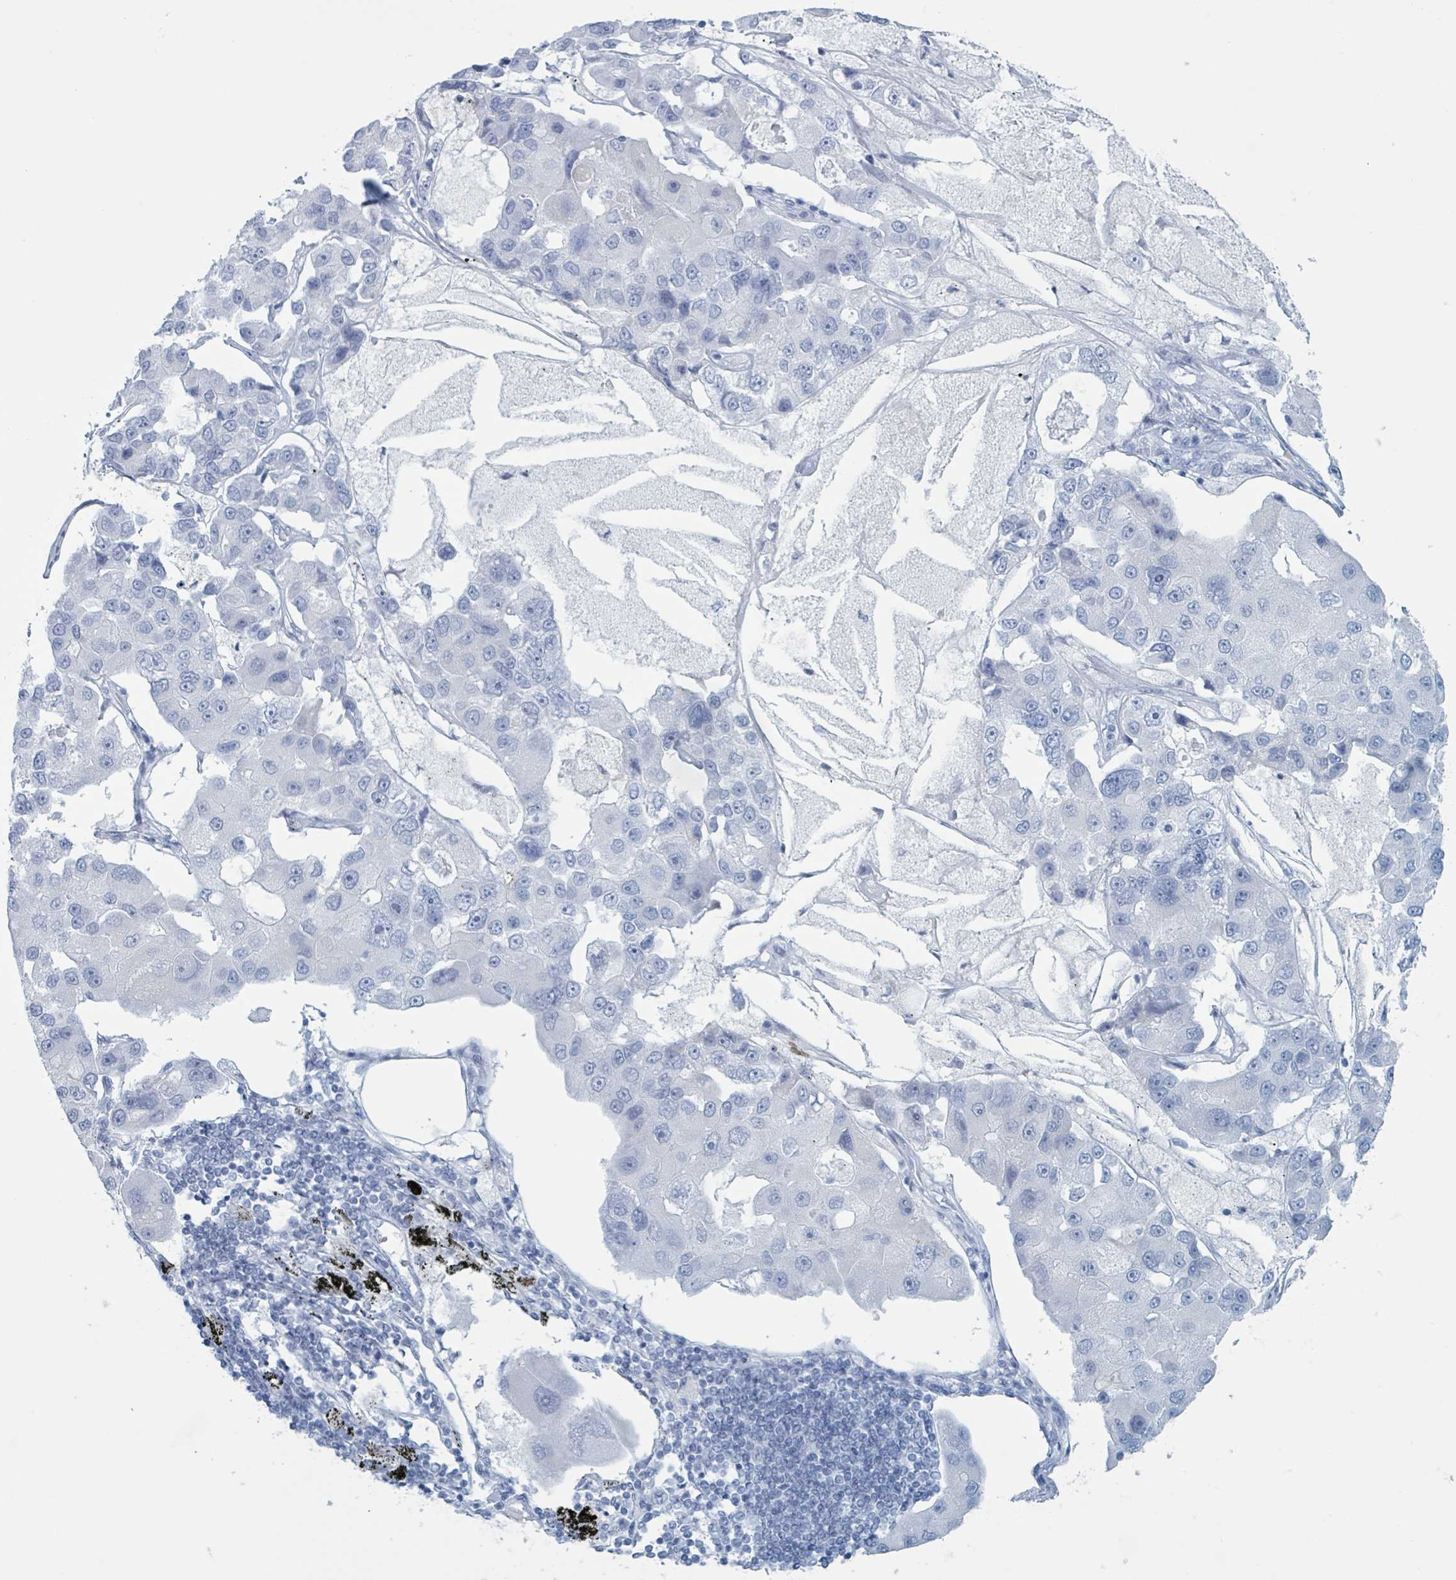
{"staining": {"intensity": "negative", "quantity": "none", "location": "none"}, "tissue": "lung cancer", "cell_type": "Tumor cells", "image_type": "cancer", "snomed": [{"axis": "morphology", "description": "Adenocarcinoma, NOS"}, {"axis": "topography", "description": "Lung"}], "caption": "There is no significant staining in tumor cells of lung adenocarcinoma.", "gene": "KLK4", "patient": {"sex": "female", "age": 54}}